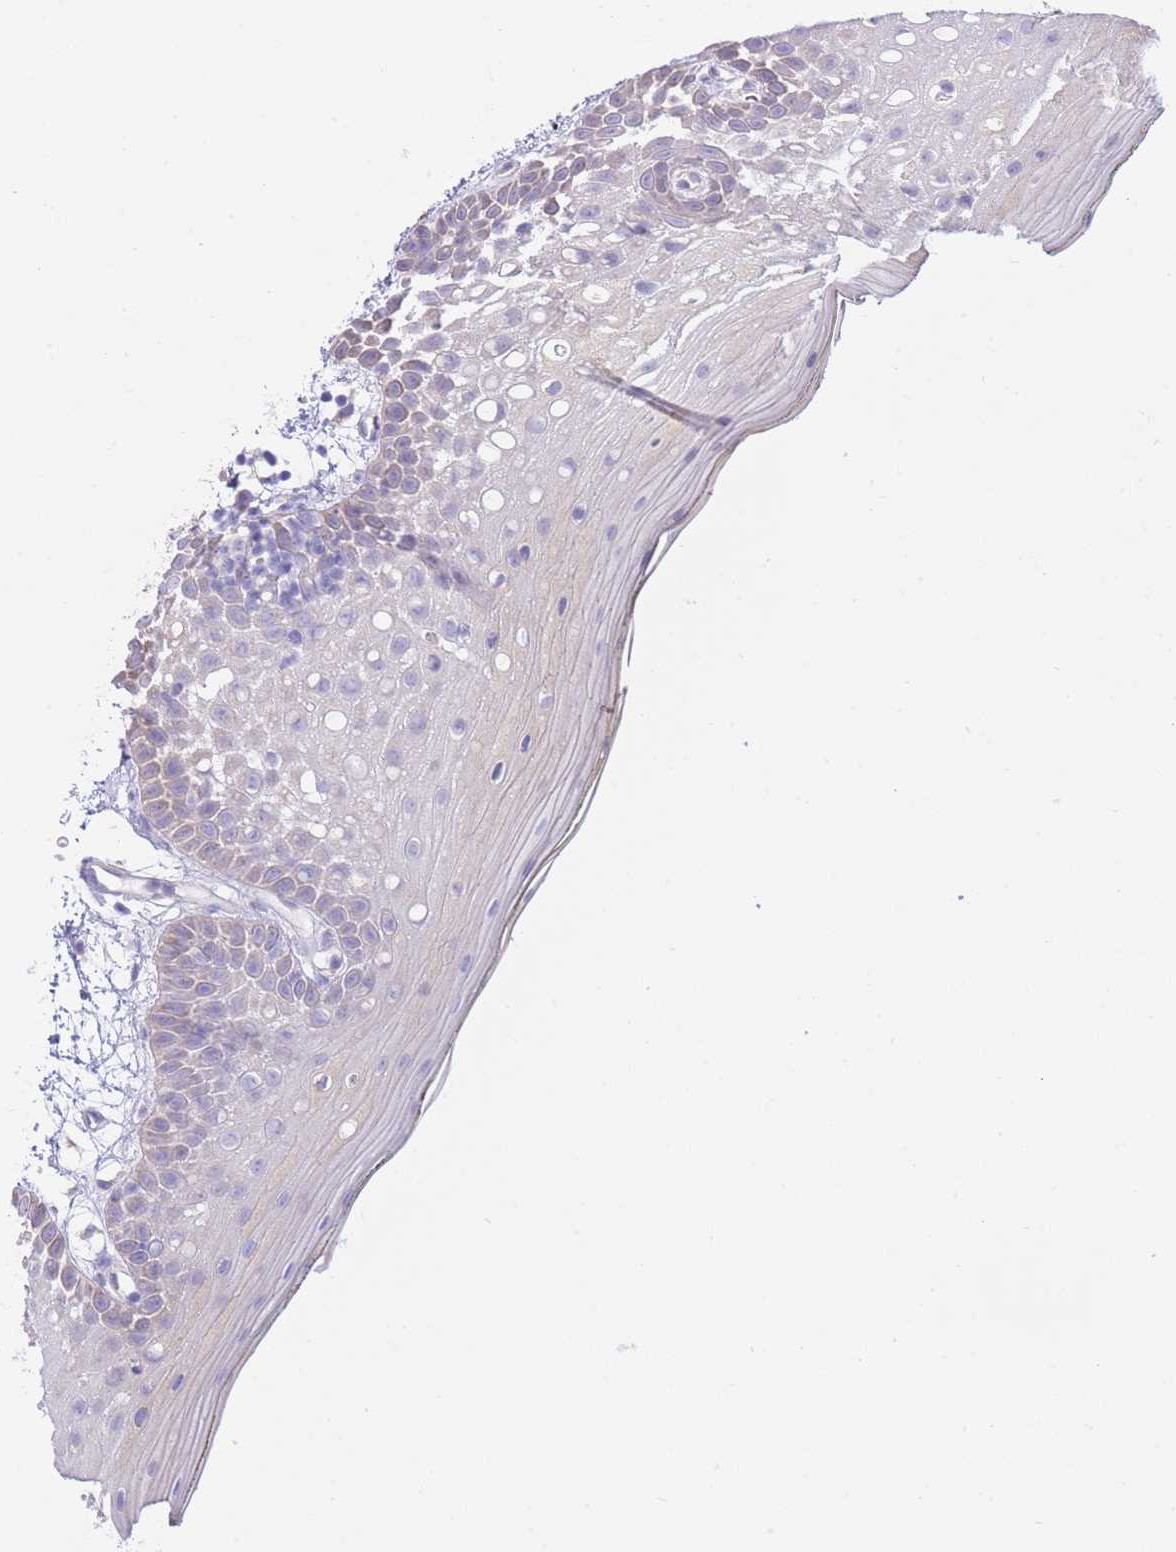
{"staining": {"intensity": "negative", "quantity": "none", "location": "none"}, "tissue": "oral mucosa", "cell_type": "Squamous epithelial cells", "image_type": "normal", "snomed": [{"axis": "morphology", "description": "Normal tissue, NOS"}, {"axis": "topography", "description": "Oral tissue"}, {"axis": "topography", "description": "Tounge, NOS"}], "caption": "Micrograph shows no protein staining in squamous epithelial cells of unremarkable oral mucosa.", "gene": "PGM1", "patient": {"sex": "female", "age": 81}}